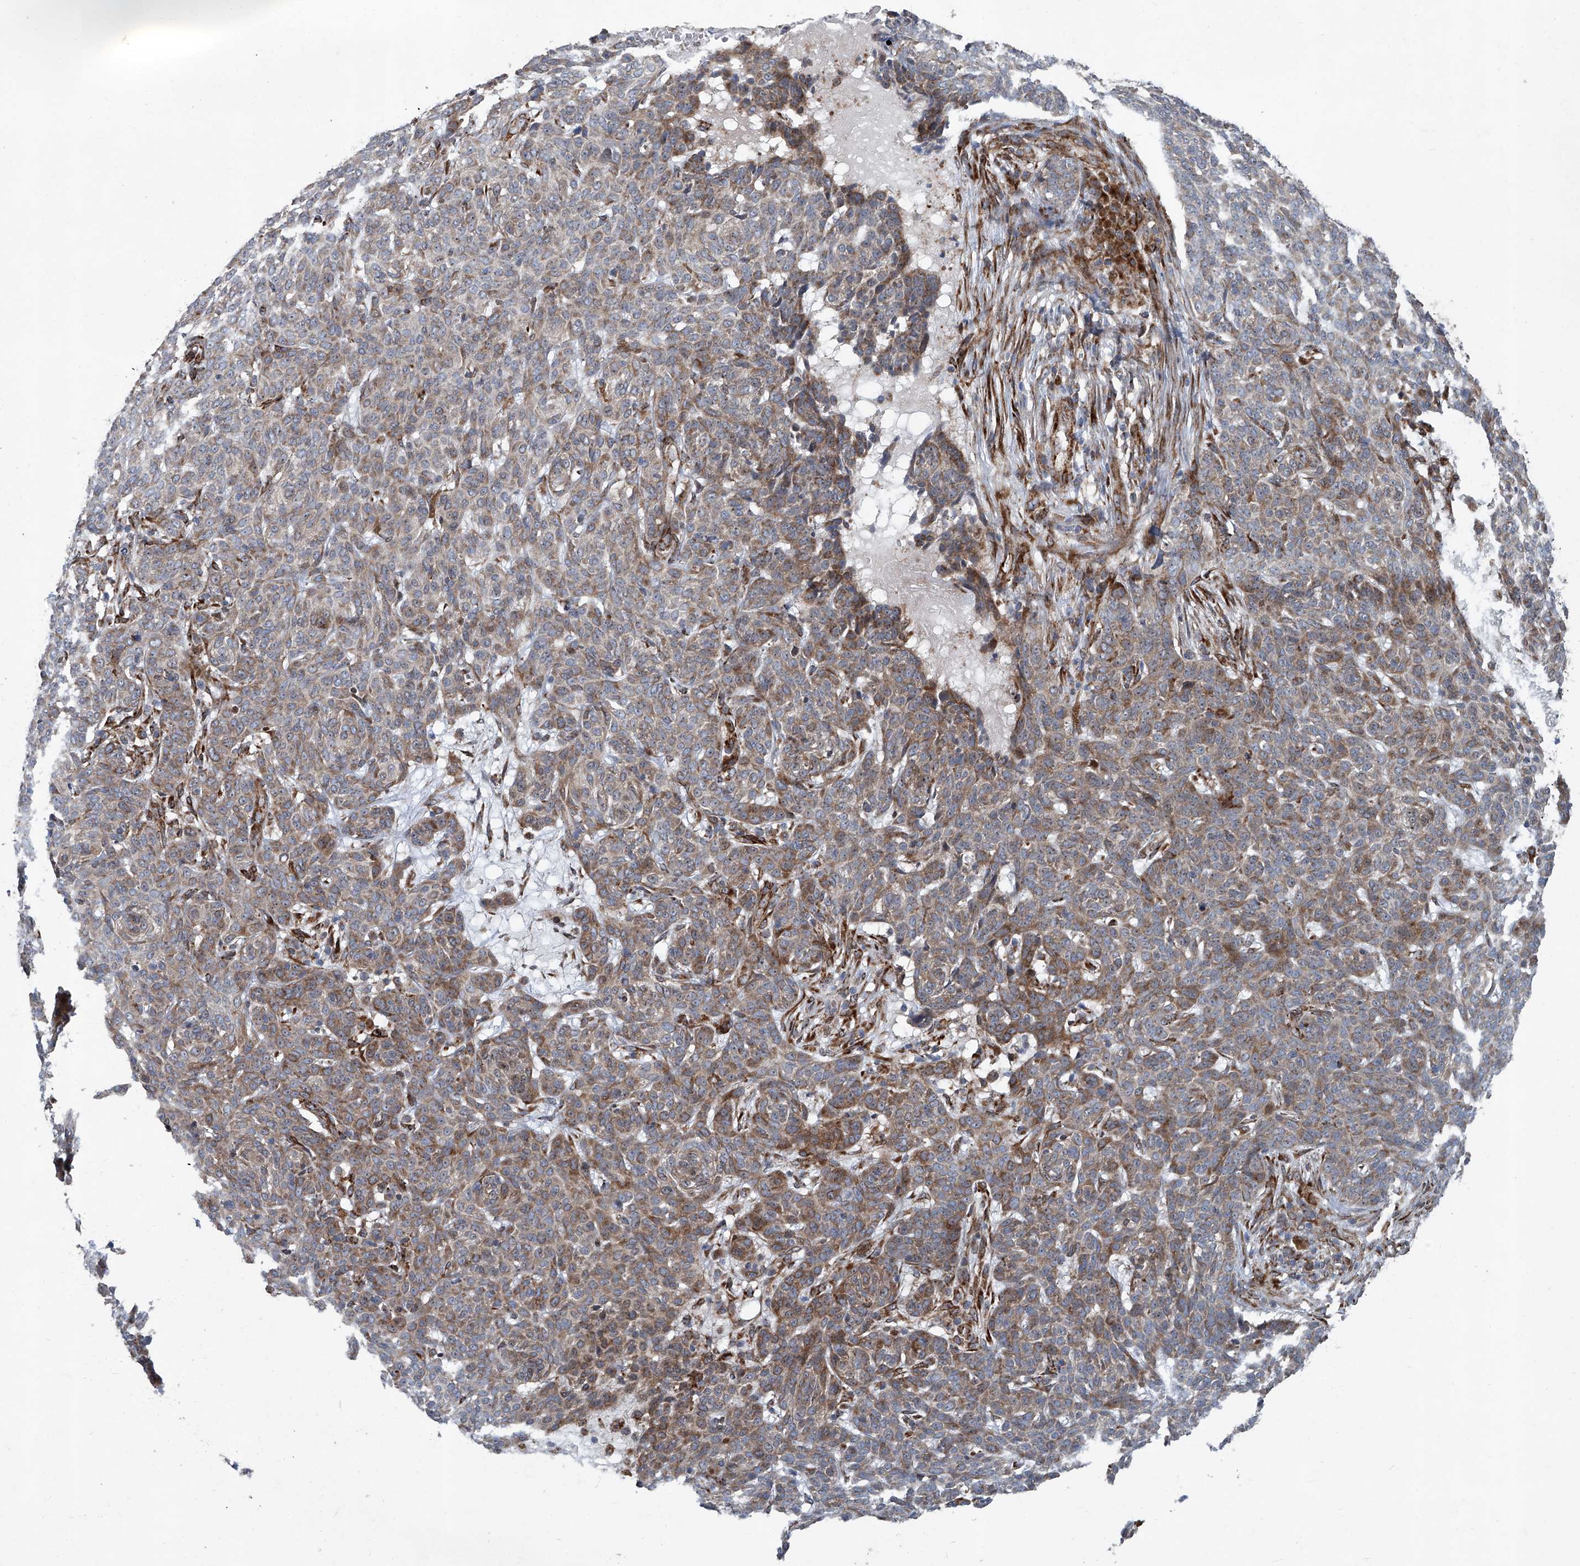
{"staining": {"intensity": "moderate", "quantity": "25%-75%", "location": "cytoplasmic/membranous"}, "tissue": "skin cancer", "cell_type": "Tumor cells", "image_type": "cancer", "snomed": [{"axis": "morphology", "description": "Basal cell carcinoma"}, {"axis": "topography", "description": "Skin"}], "caption": "High-magnification brightfield microscopy of skin basal cell carcinoma stained with DAB (3,3'-diaminobenzidine) (brown) and counterstained with hematoxylin (blue). tumor cells exhibit moderate cytoplasmic/membranous expression is identified in approximately25%-75% of cells.", "gene": "GPR132", "patient": {"sex": "male", "age": 85}}